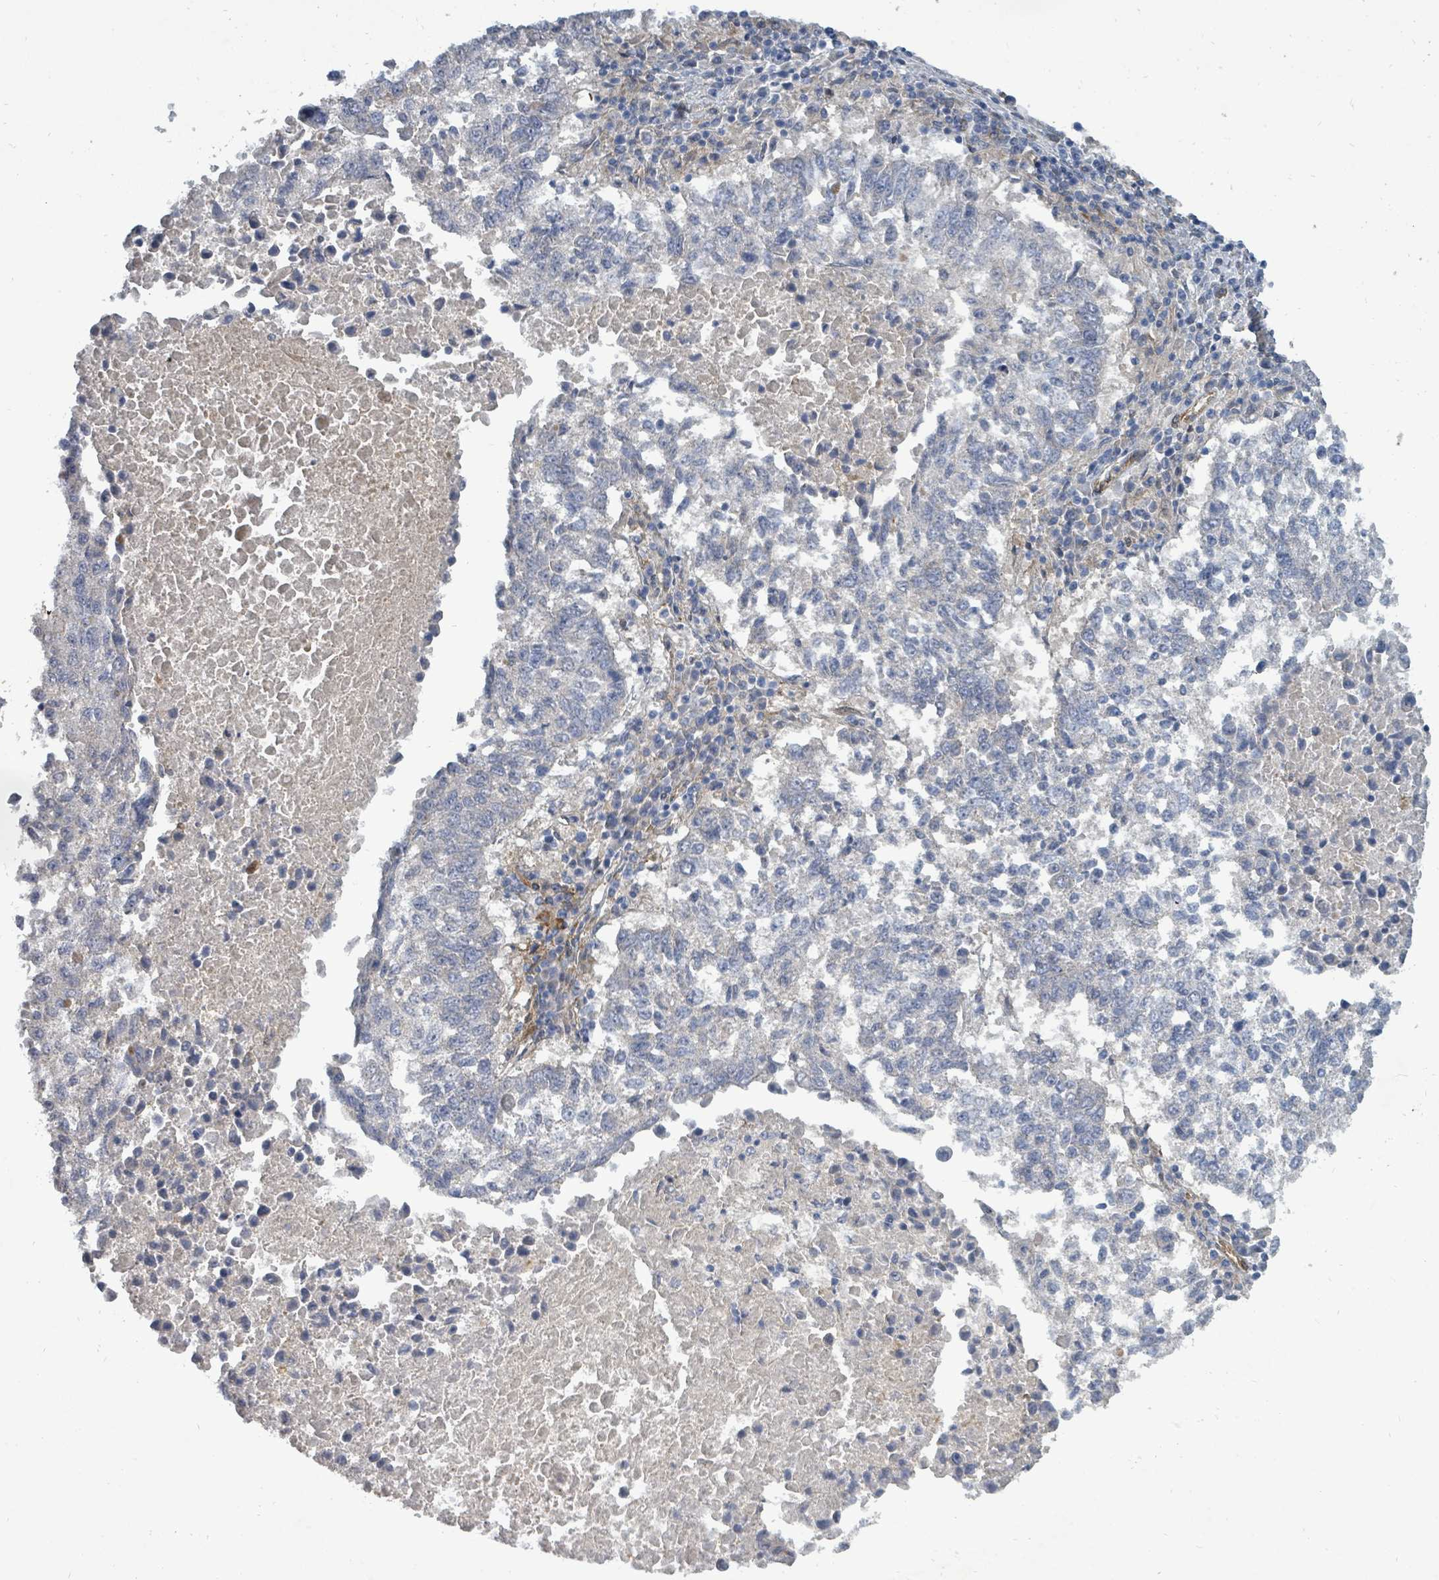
{"staining": {"intensity": "negative", "quantity": "none", "location": "none"}, "tissue": "lung cancer", "cell_type": "Tumor cells", "image_type": "cancer", "snomed": [{"axis": "morphology", "description": "Squamous cell carcinoma, NOS"}, {"axis": "topography", "description": "Lung"}], "caption": "There is no significant staining in tumor cells of lung cancer (squamous cell carcinoma).", "gene": "IFIT1", "patient": {"sex": "male", "age": 73}}